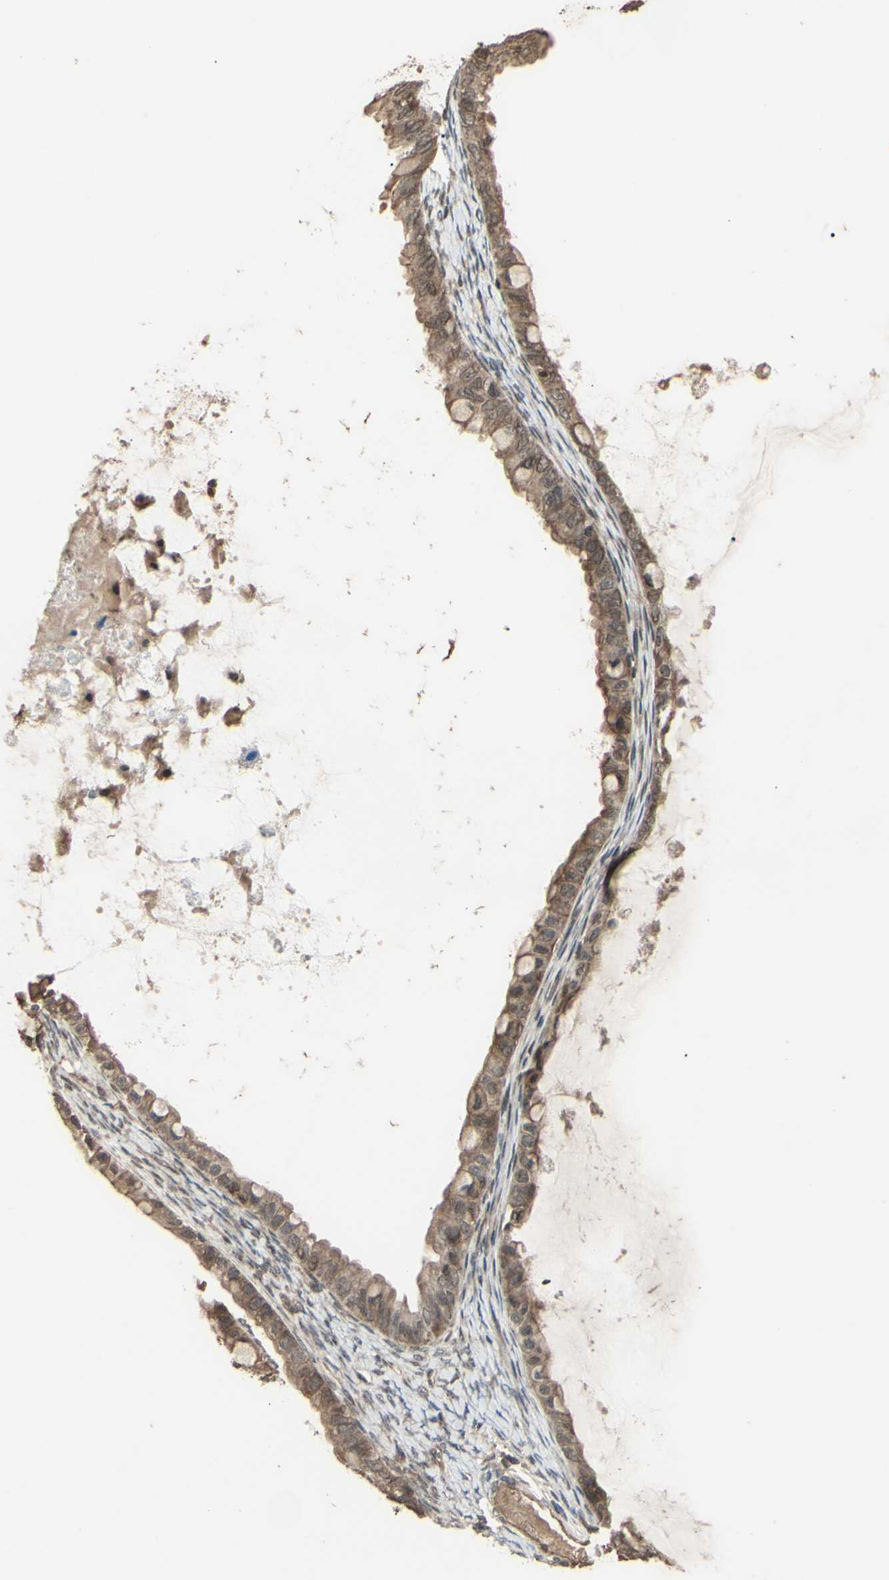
{"staining": {"intensity": "weak", "quantity": ">75%", "location": "cytoplasmic/membranous,nuclear"}, "tissue": "ovarian cancer", "cell_type": "Tumor cells", "image_type": "cancer", "snomed": [{"axis": "morphology", "description": "Cystadenocarcinoma, mucinous, NOS"}, {"axis": "topography", "description": "Ovary"}], "caption": "Protein analysis of ovarian cancer tissue exhibits weak cytoplasmic/membranous and nuclear expression in about >75% of tumor cells.", "gene": "GNAS", "patient": {"sex": "female", "age": 80}}